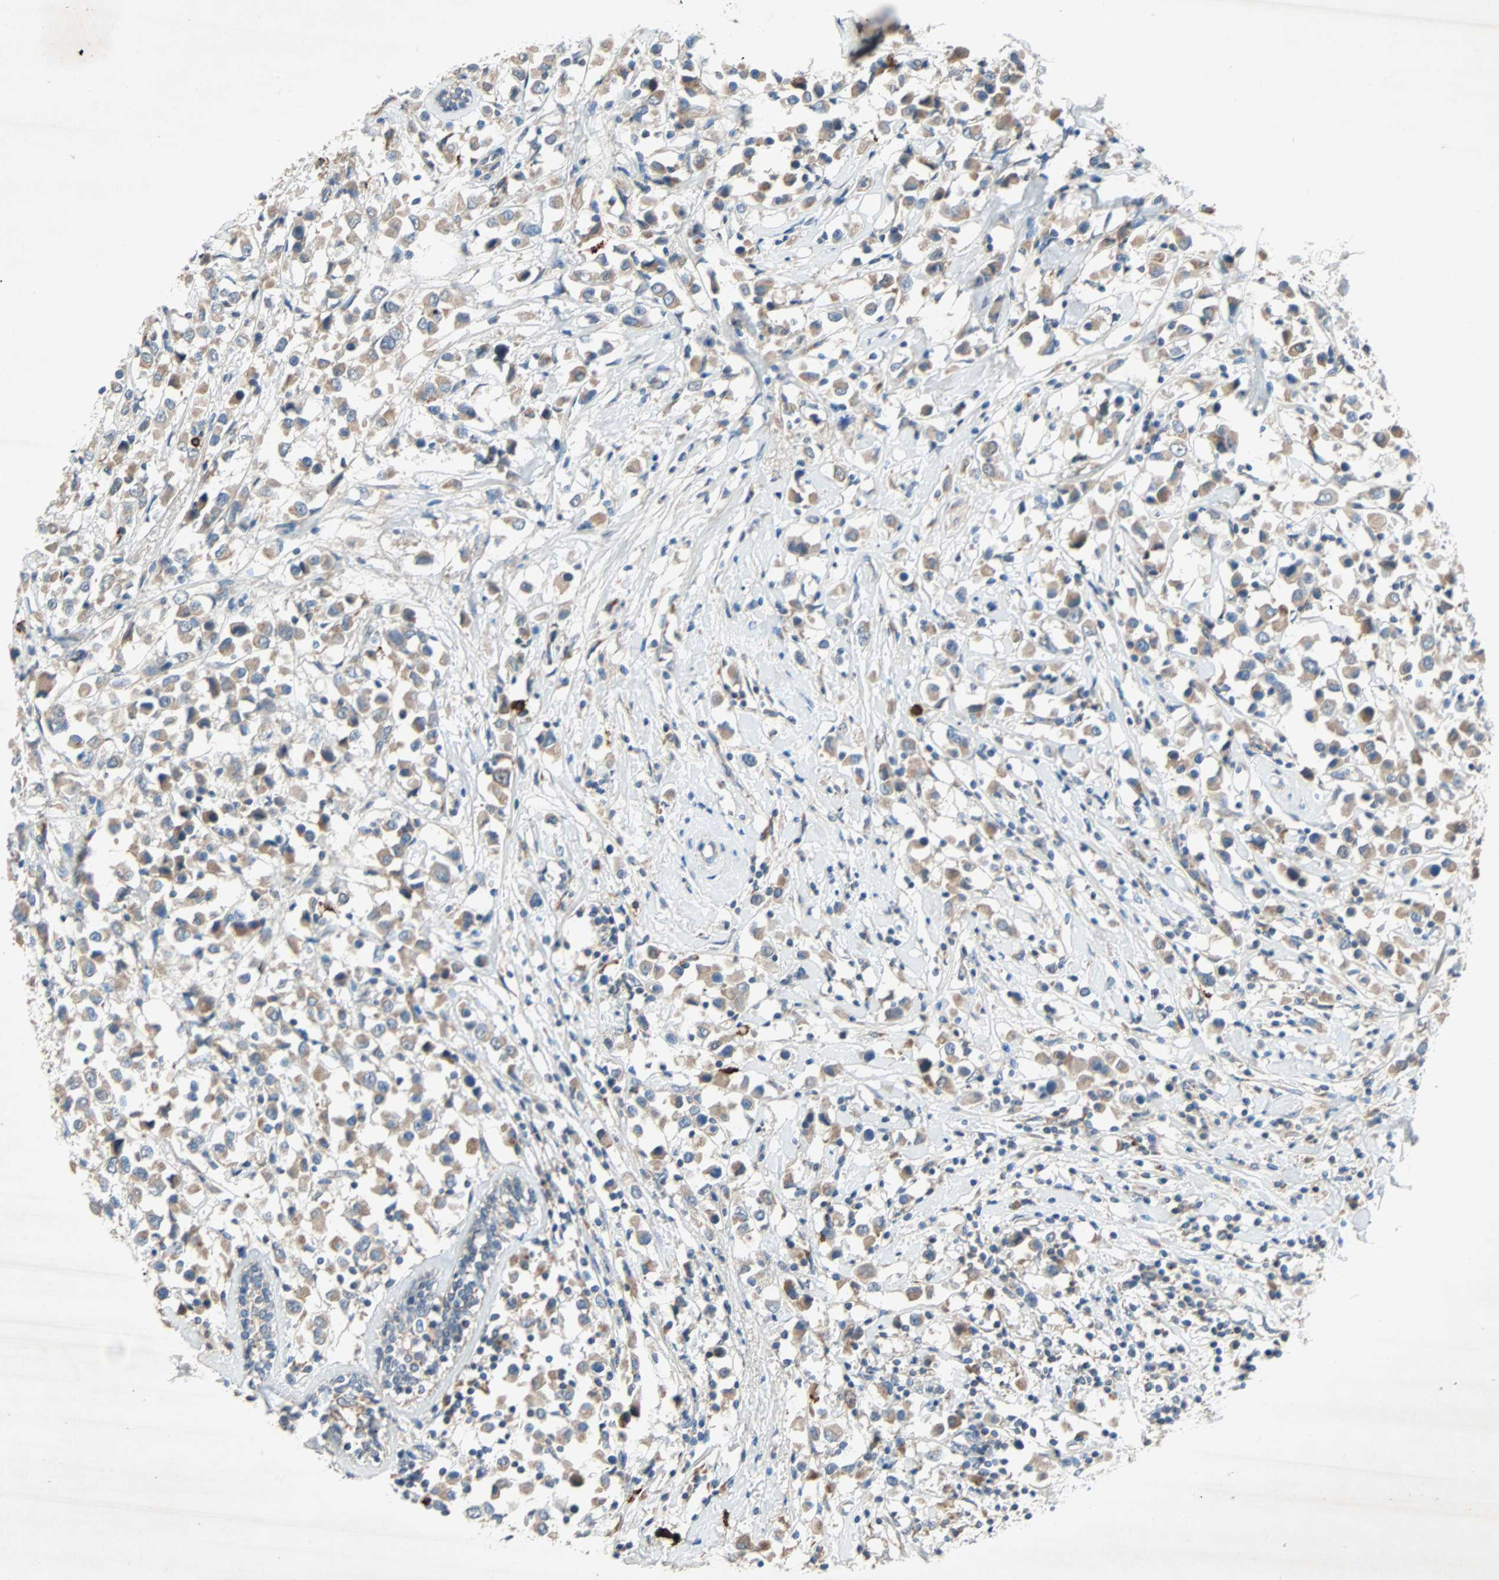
{"staining": {"intensity": "weak", "quantity": ">75%", "location": "cytoplasmic/membranous"}, "tissue": "breast cancer", "cell_type": "Tumor cells", "image_type": "cancer", "snomed": [{"axis": "morphology", "description": "Duct carcinoma"}, {"axis": "topography", "description": "Breast"}], "caption": "Immunohistochemistry of breast cancer (intraductal carcinoma) demonstrates low levels of weak cytoplasmic/membranous staining in approximately >75% of tumor cells. (DAB (3,3'-diaminobenzidine) IHC, brown staining for protein, blue staining for nuclei).", "gene": "XYLT1", "patient": {"sex": "female", "age": 61}}